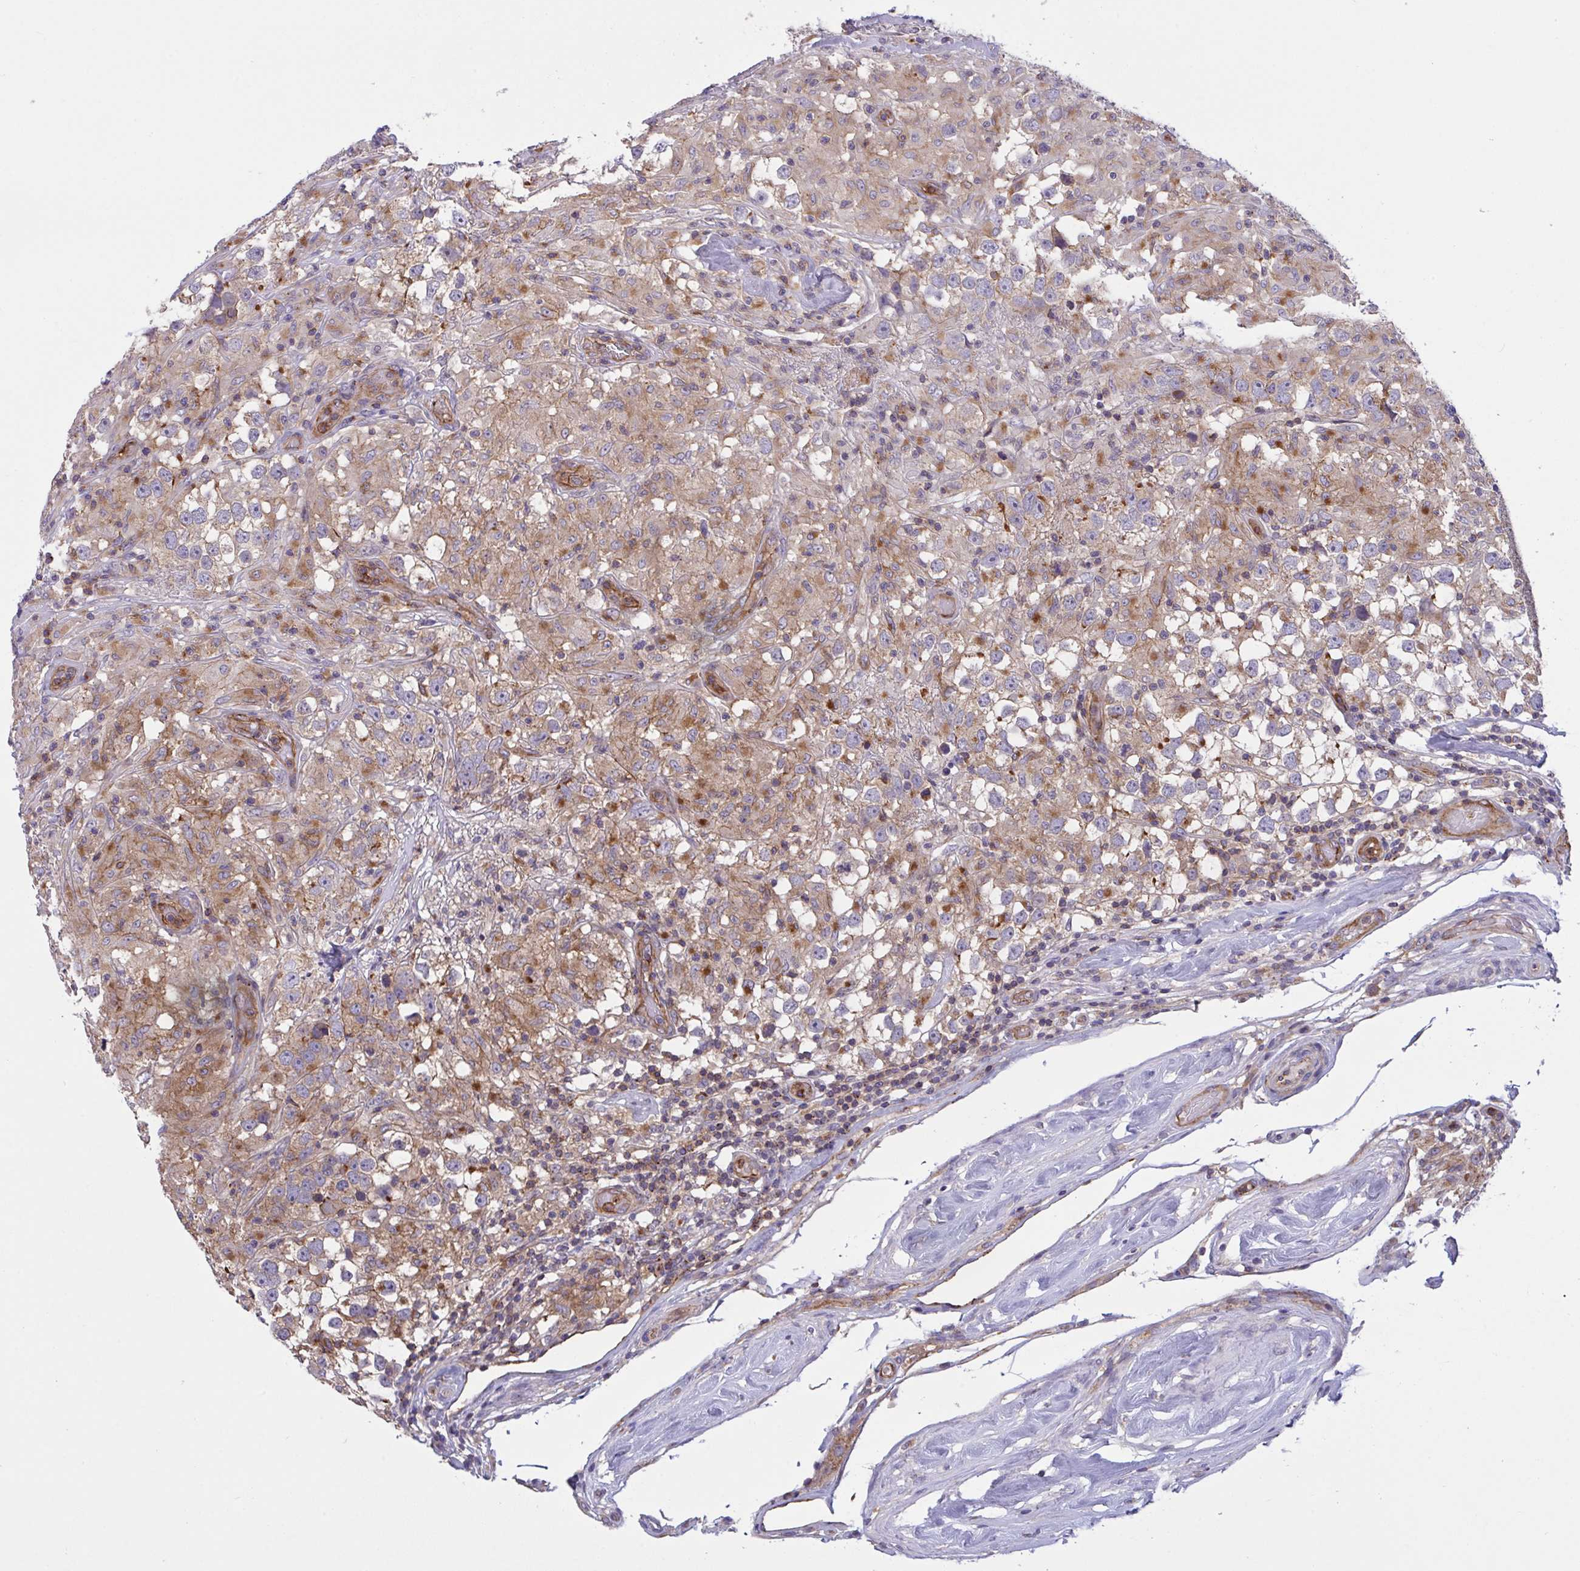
{"staining": {"intensity": "negative", "quantity": "none", "location": "none"}, "tissue": "testis cancer", "cell_type": "Tumor cells", "image_type": "cancer", "snomed": [{"axis": "morphology", "description": "Seminoma, NOS"}, {"axis": "topography", "description": "Testis"}], "caption": "Testis cancer was stained to show a protein in brown. There is no significant expression in tumor cells.", "gene": "C4orf36", "patient": {"sex": "male", "age": 46}}